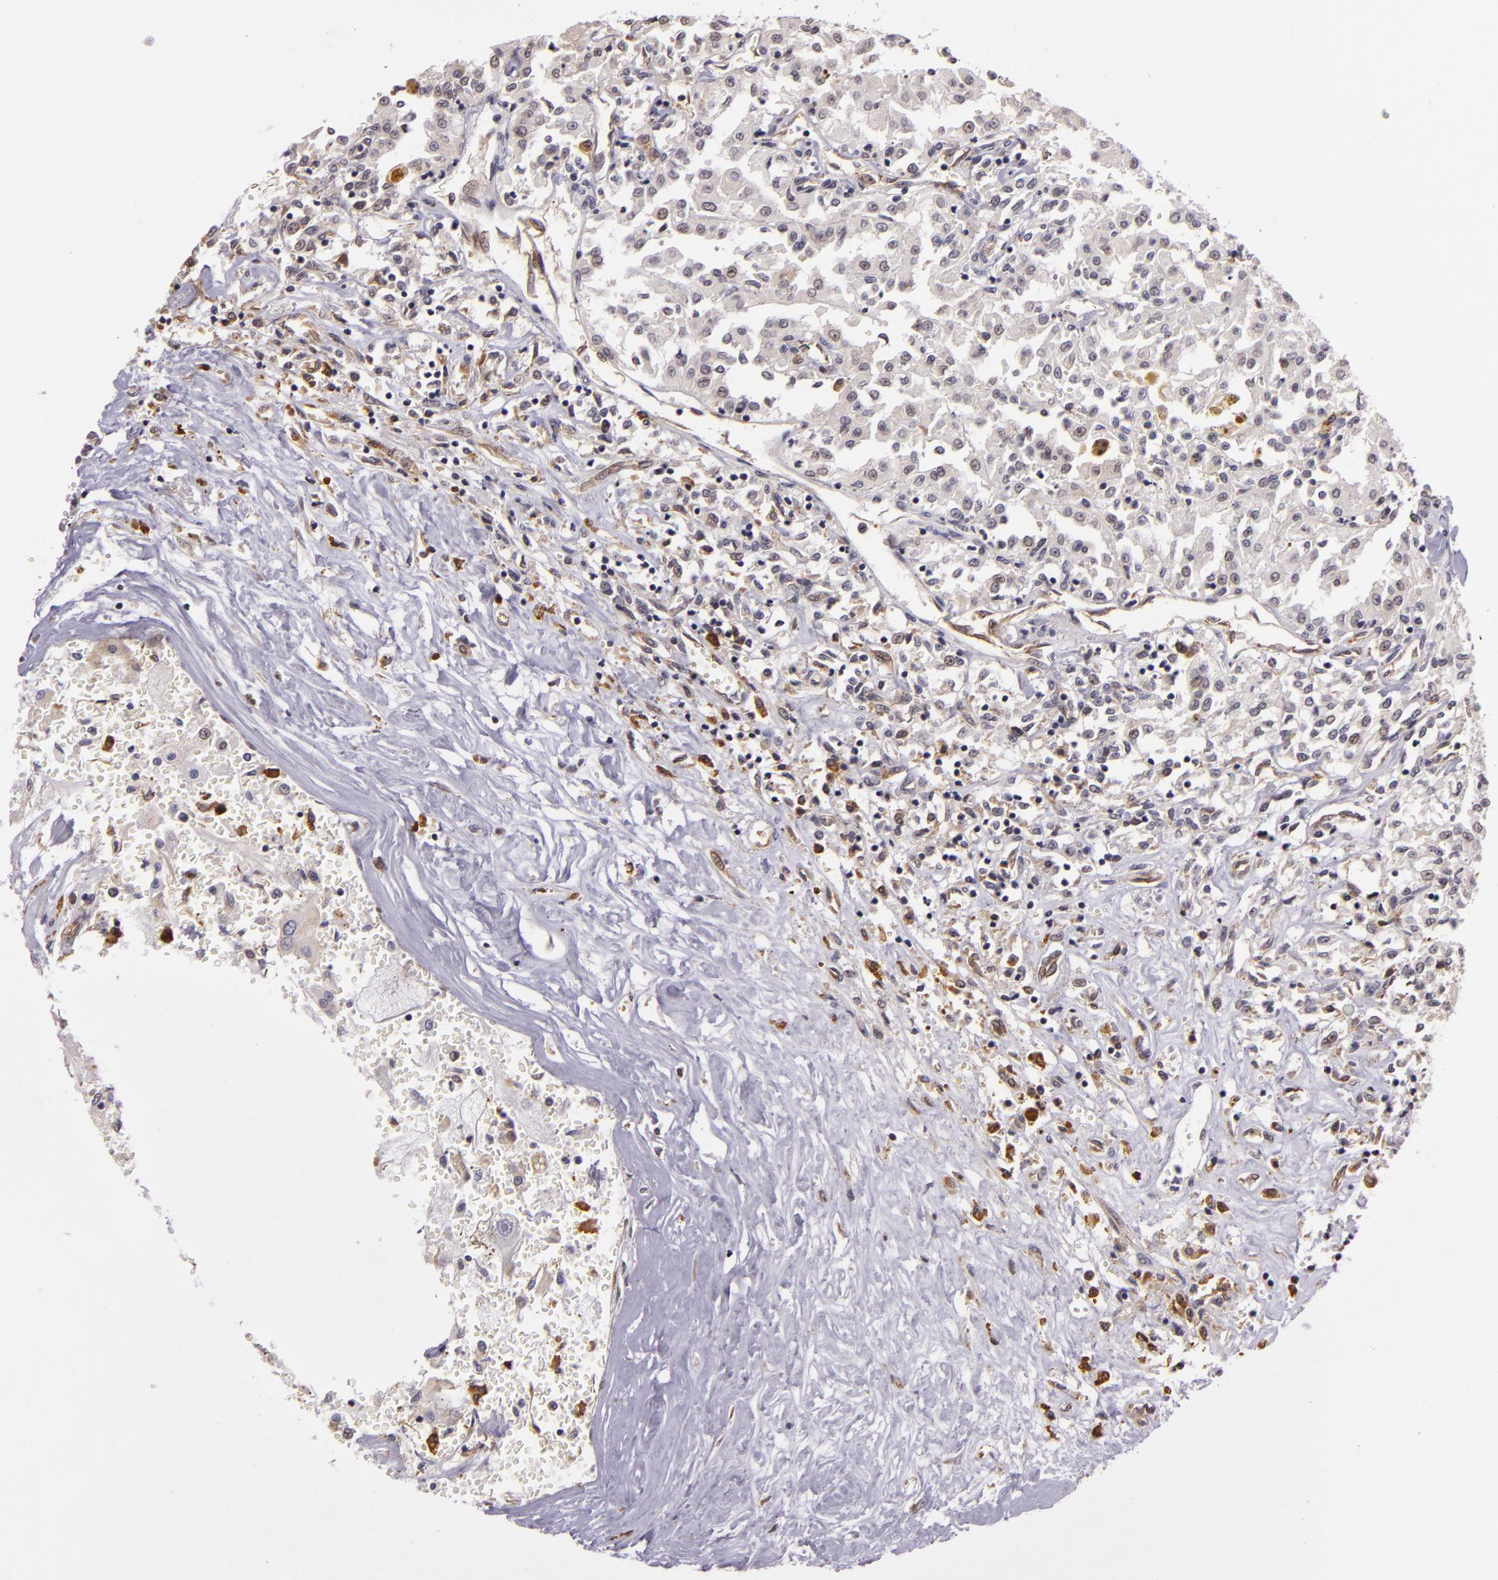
{"staining": {"intensity": "negative", "quantity": "none", "location": "none"}, "tissue": "renal cancer", "cell_type": "Tumor cells", "image_type": "cancer", "snomed": [{"axis": "morphology", "description": "Adenocarcinoma, NOS"}, {"axis": "topography", "description": "Kidney"}], "caption": "The histopathology image reveals no staining of tumor cells in renal cancer (adenocarcinoma). (Brightfield microscopy of DAB (3,3'-diaminobenzidine) immunohistochemistry (IHC) at high magnification).", "gene": "SYTL4", "patient": {"sex": "male", "age": 78}}